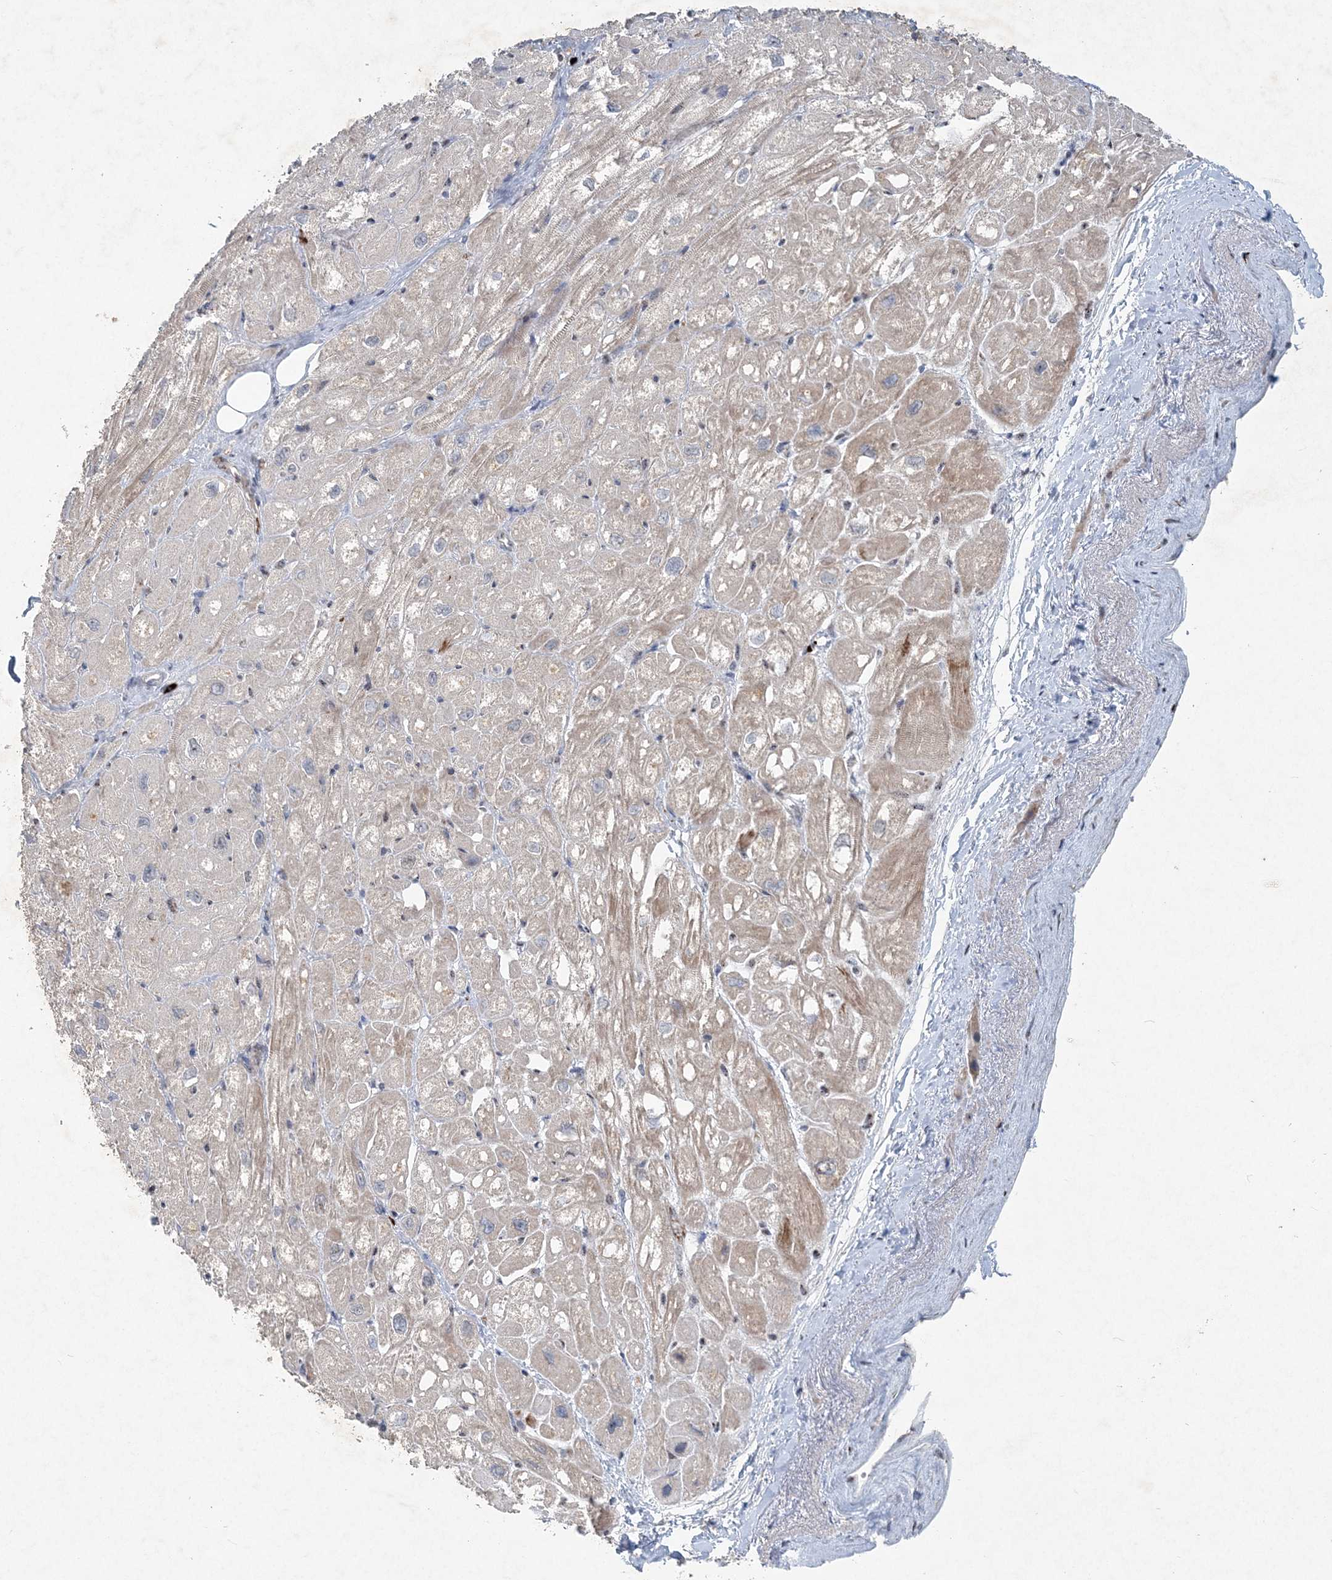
{"staining": {"intensity": "weak", "quantity": ">75%", "location": "cytoplasmic/membranous"}, "tissue": "heart muscle", "cell_type": "Cardiomyocytes", "image_type": "normal", "snomed": [{"axis": "morphology", "description": "Normal tissue, NOS"}, {"axis": "topography", "description": "Heart"}], "caption": "Protein expression by immunohistochemistry (IHC) displays weak cytoplasmic/membranous positivity in about >75% of cardiomyocytes in normal heart muscle.", "gene": "GIN1", "patient": {"sex": "male", "age": 50}}